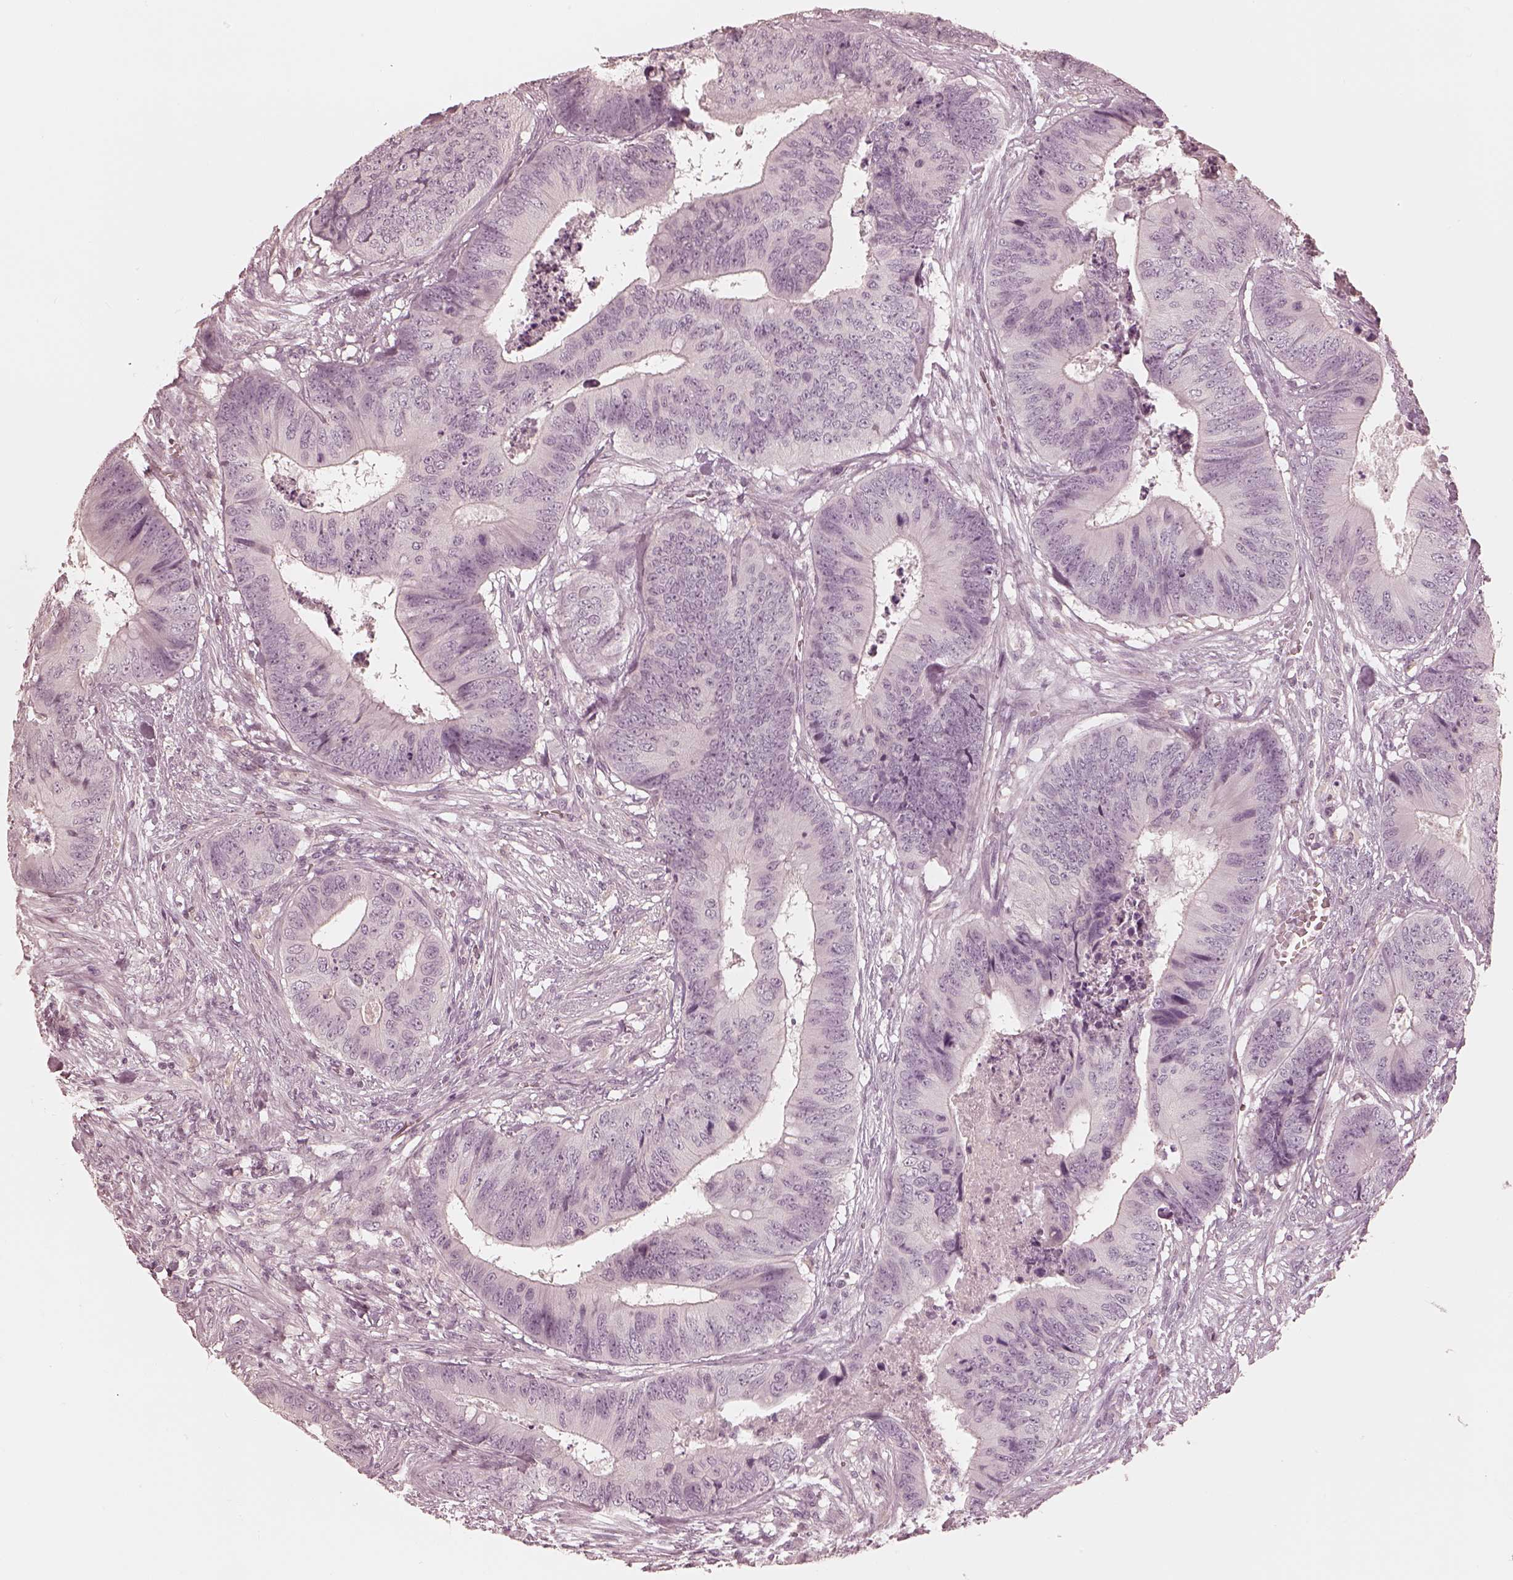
{"staining": {"intensity": "negative", "quantity": "none", "location": "none"}, "tissue": "colorectal cancer", "cell_type": "Tumor cells", "image_type": "cancer", "snomed": [{"axis": "morphology", "description": "Adenocarcinoma, NOS"}, {"axis": "topography", "description": "Colon"}], "caption": "Protein analysis of colorectal cancer (adenocarcinoma) shows no significant expression in tumor cells.", "gene": "CALR3", "patient": {"sex": "male", "age": 84}}